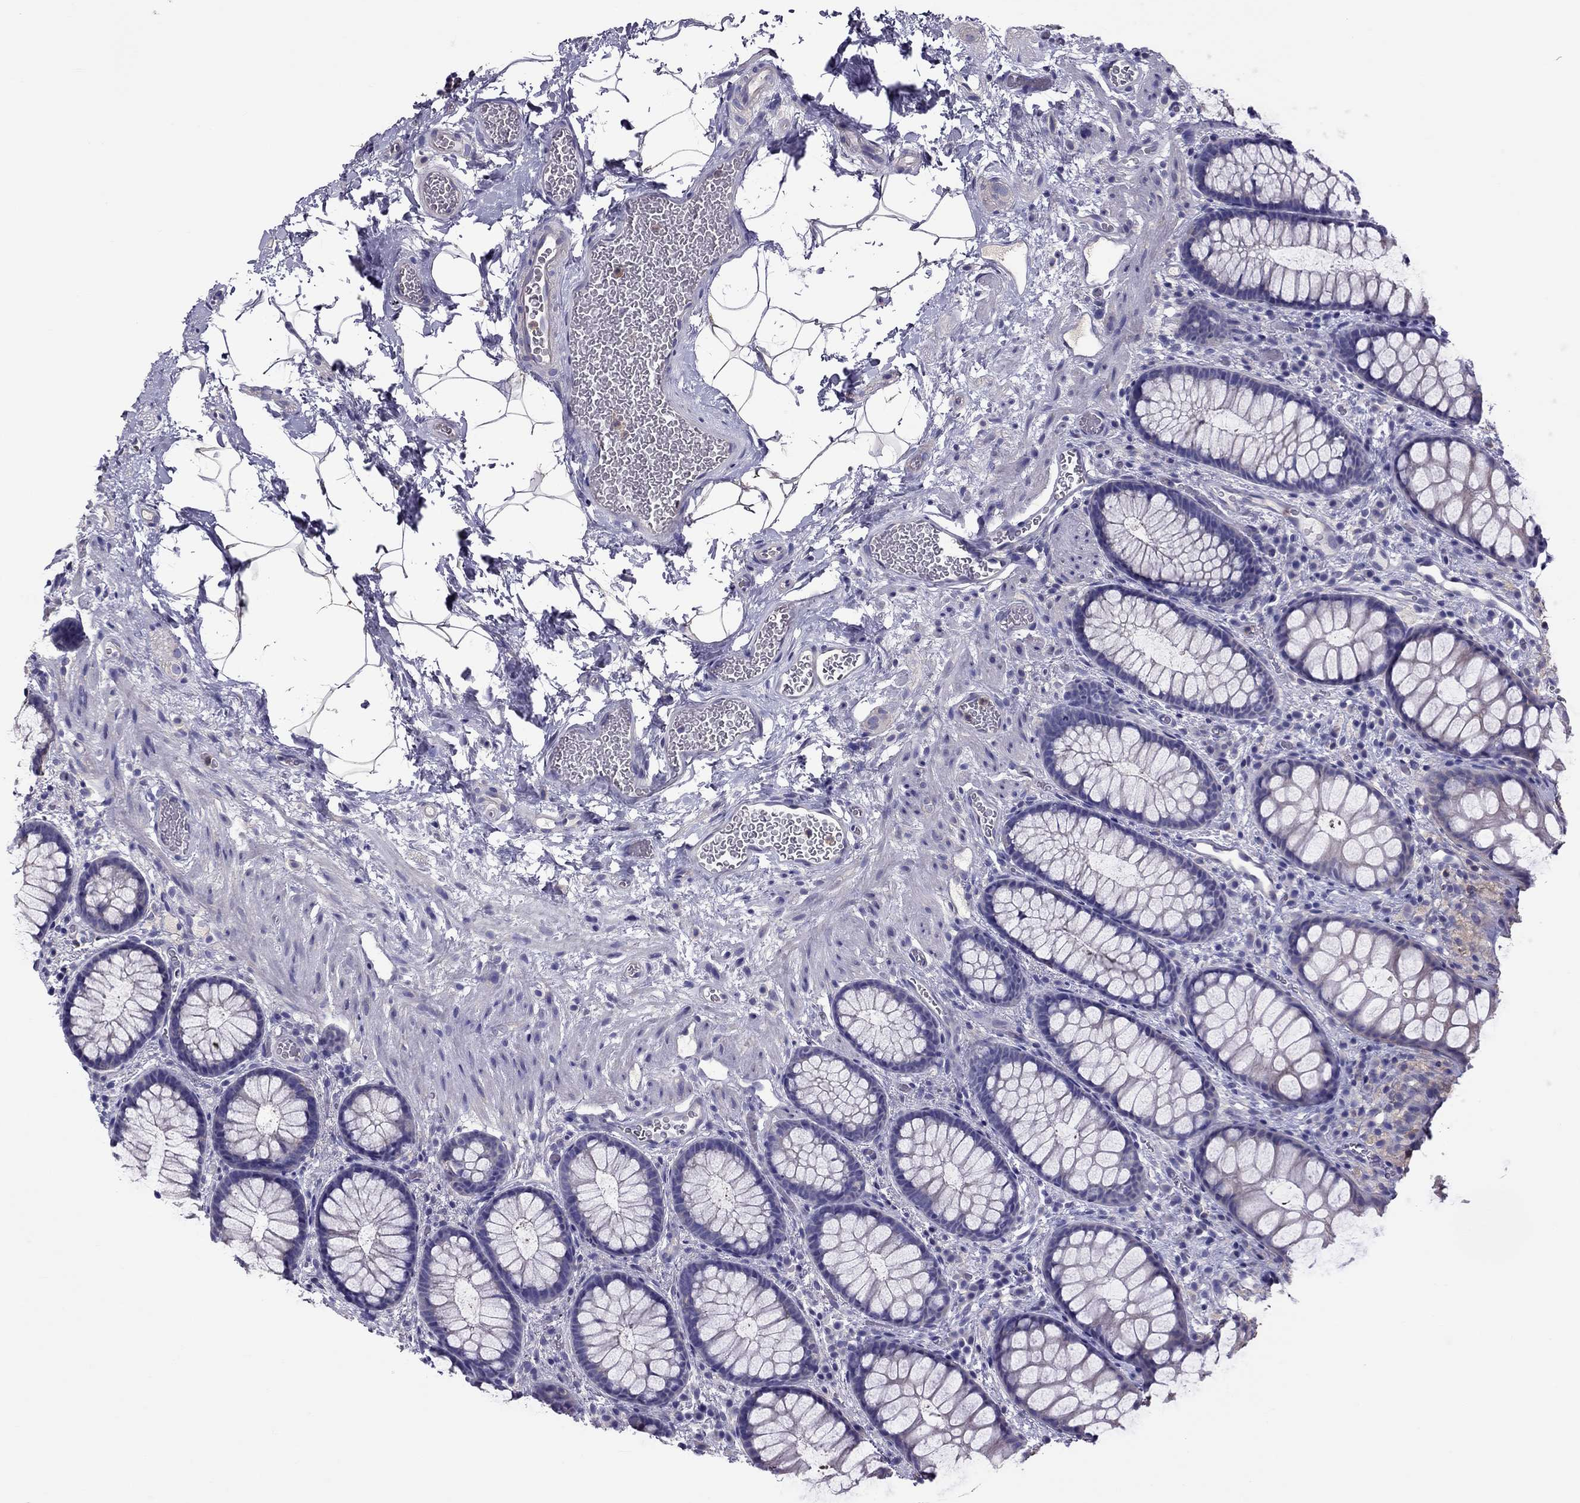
{"staining": {"intensity": "negative", "quantity": "none", "location": "none"}, "tissue": "rectum", "cell_type": "Glandular cells", "image_type": "normal", "snomed": [{"axis": "morphology", "description": "Normal tissue, NOS"}, {"axis": "topography", "description": "Rectum"}], "caption": "Photomicrograph shows no protein expression in glandular cells of benign rectum.", "gene": "TEX22", "patient": {"sex": "female", "age": 62}}